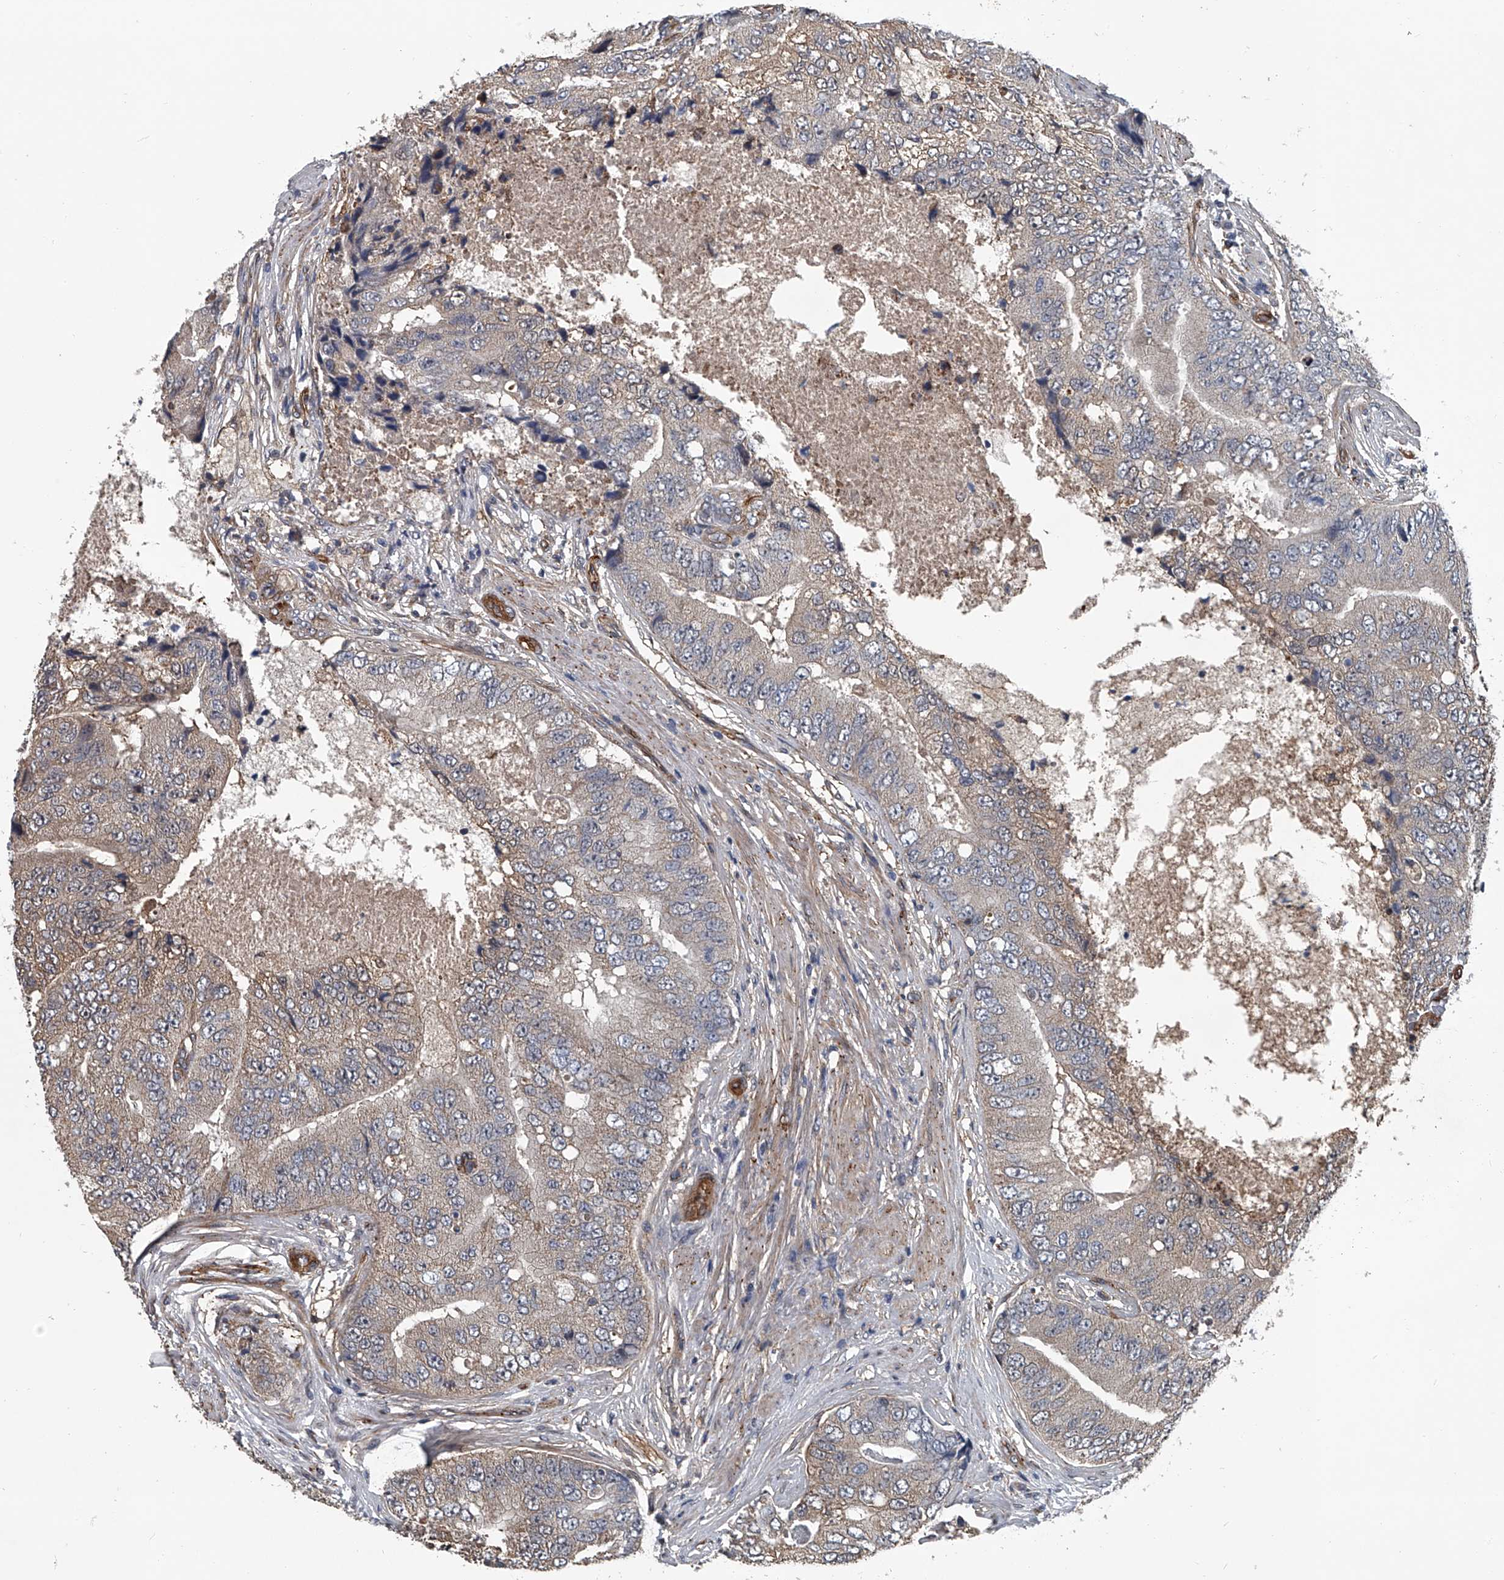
{"staining": {"intensity": "negative", "quantity": "none", "location": "none"}, "tissue": "prostate cancer", "cell_type": "Tumor cells", "image_type": "cancer", "snomed": [{"axis": "morphology", "description": "Adenocarcinoma, High grade"}, {"axis": "topography", "description": "Prostate"}], "caption": "Prostate high-grade adenocarcinoma was stained to show a protein in brown. There is no significant positivity in tumor cells. The staining was performed using DAB (3,3'-diaminobenzidine) to visualize the protein expression in brown, while the nuclei were stained in blue with hematoxylin (Magnification: 20x).", "gene": "LDLRAD2", "patient": {"sex": "male", "age": 70}}